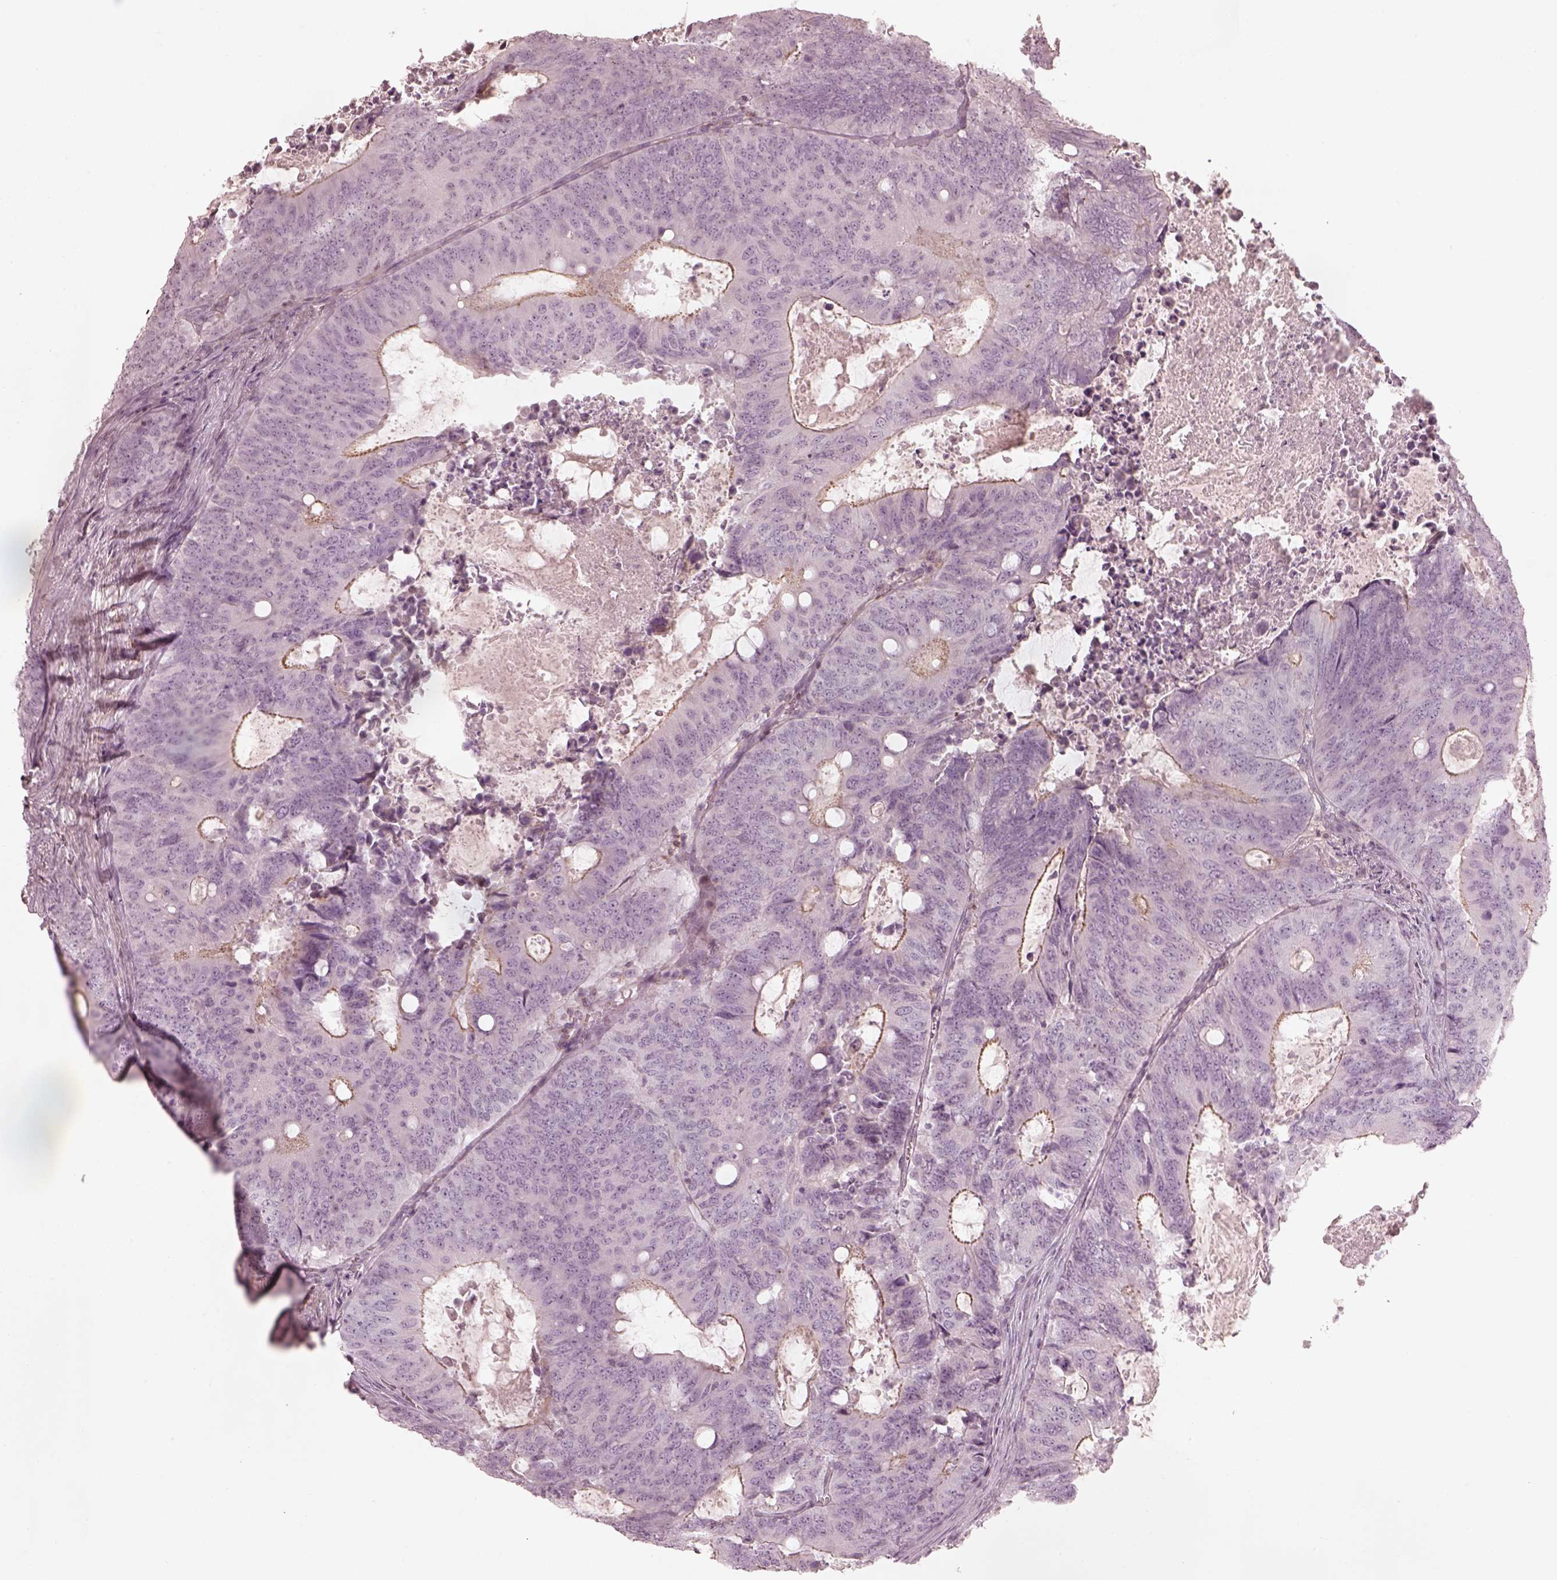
{"staining": {"intensity": "negative", "quantity": "none", "location": "none"}, "tissue": "colorectal cancer", "cell_type": "Tumor cells", "image_type": "cancer", "snomed": [{"axis": "morphology", "description": "Adenocarcinoma, NOS"}, {"axis": "topography", "description": "Colon"}], "caption": "Tumor cells show no significant staining in adenocarcinoma (colorectal).", "gene": "PRLHR", "patient": {"sex": "male", "age": 67}}